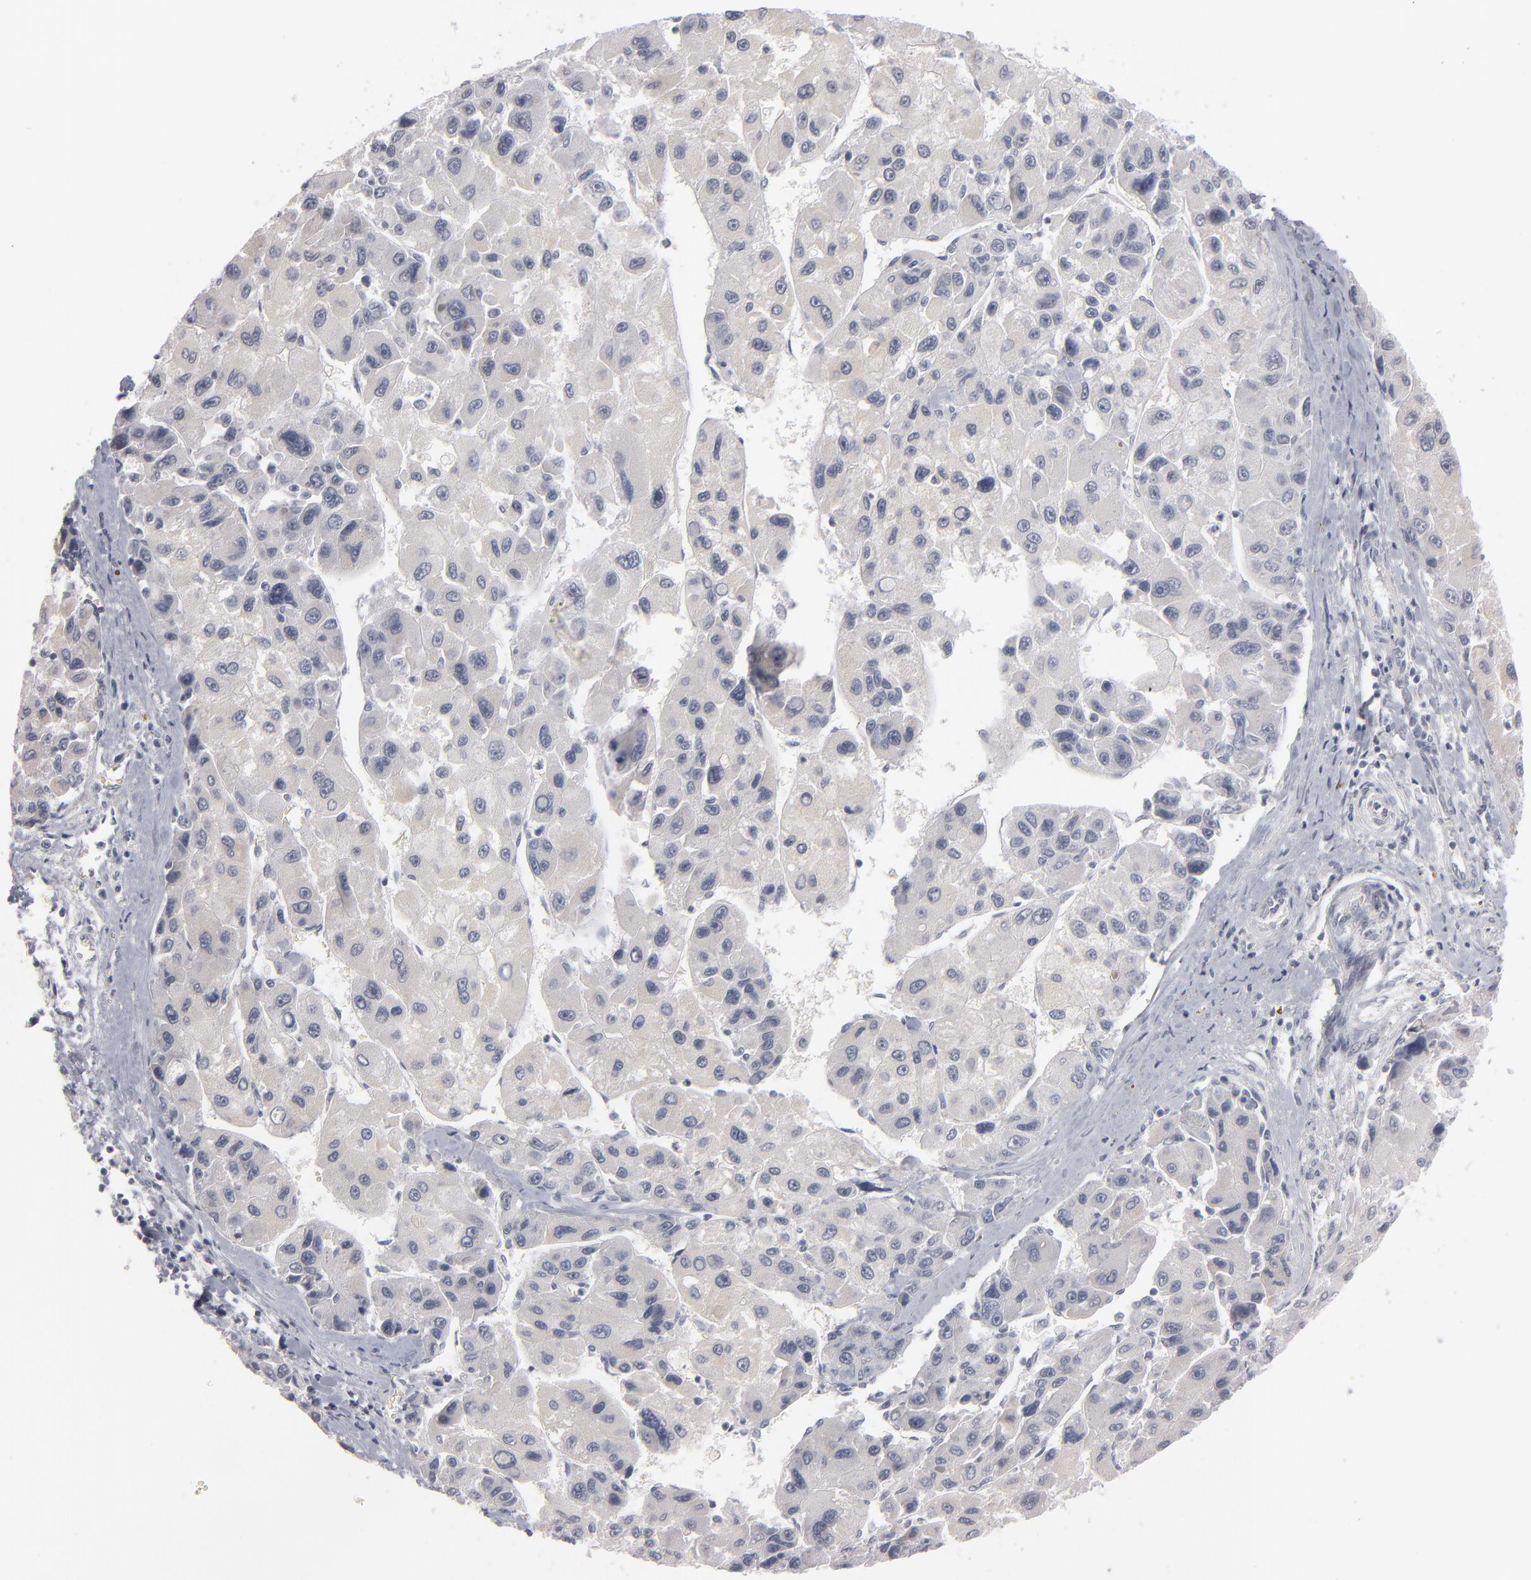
{"staining": {"intensity": "negative", "quantity": "none", "location": "none"}, "tissue": "liver cancer", "cell_type": "Tumor cells", "image_type": "cancer", "snomed": [{"axis": "morphology", "description": "Carcinoma, Hepatocellular, NOS"}, {"axis": "topography", "description": "Liver"}], "caption": "Immunohistochemistry photomicrograph of human liver cancer (hepatocellular carcinoma) stained for a protein (brown), which shows no positivity in tumor cells.", "gene": "KIAA1210", "patient": {"sex": "male", "age": 64}}